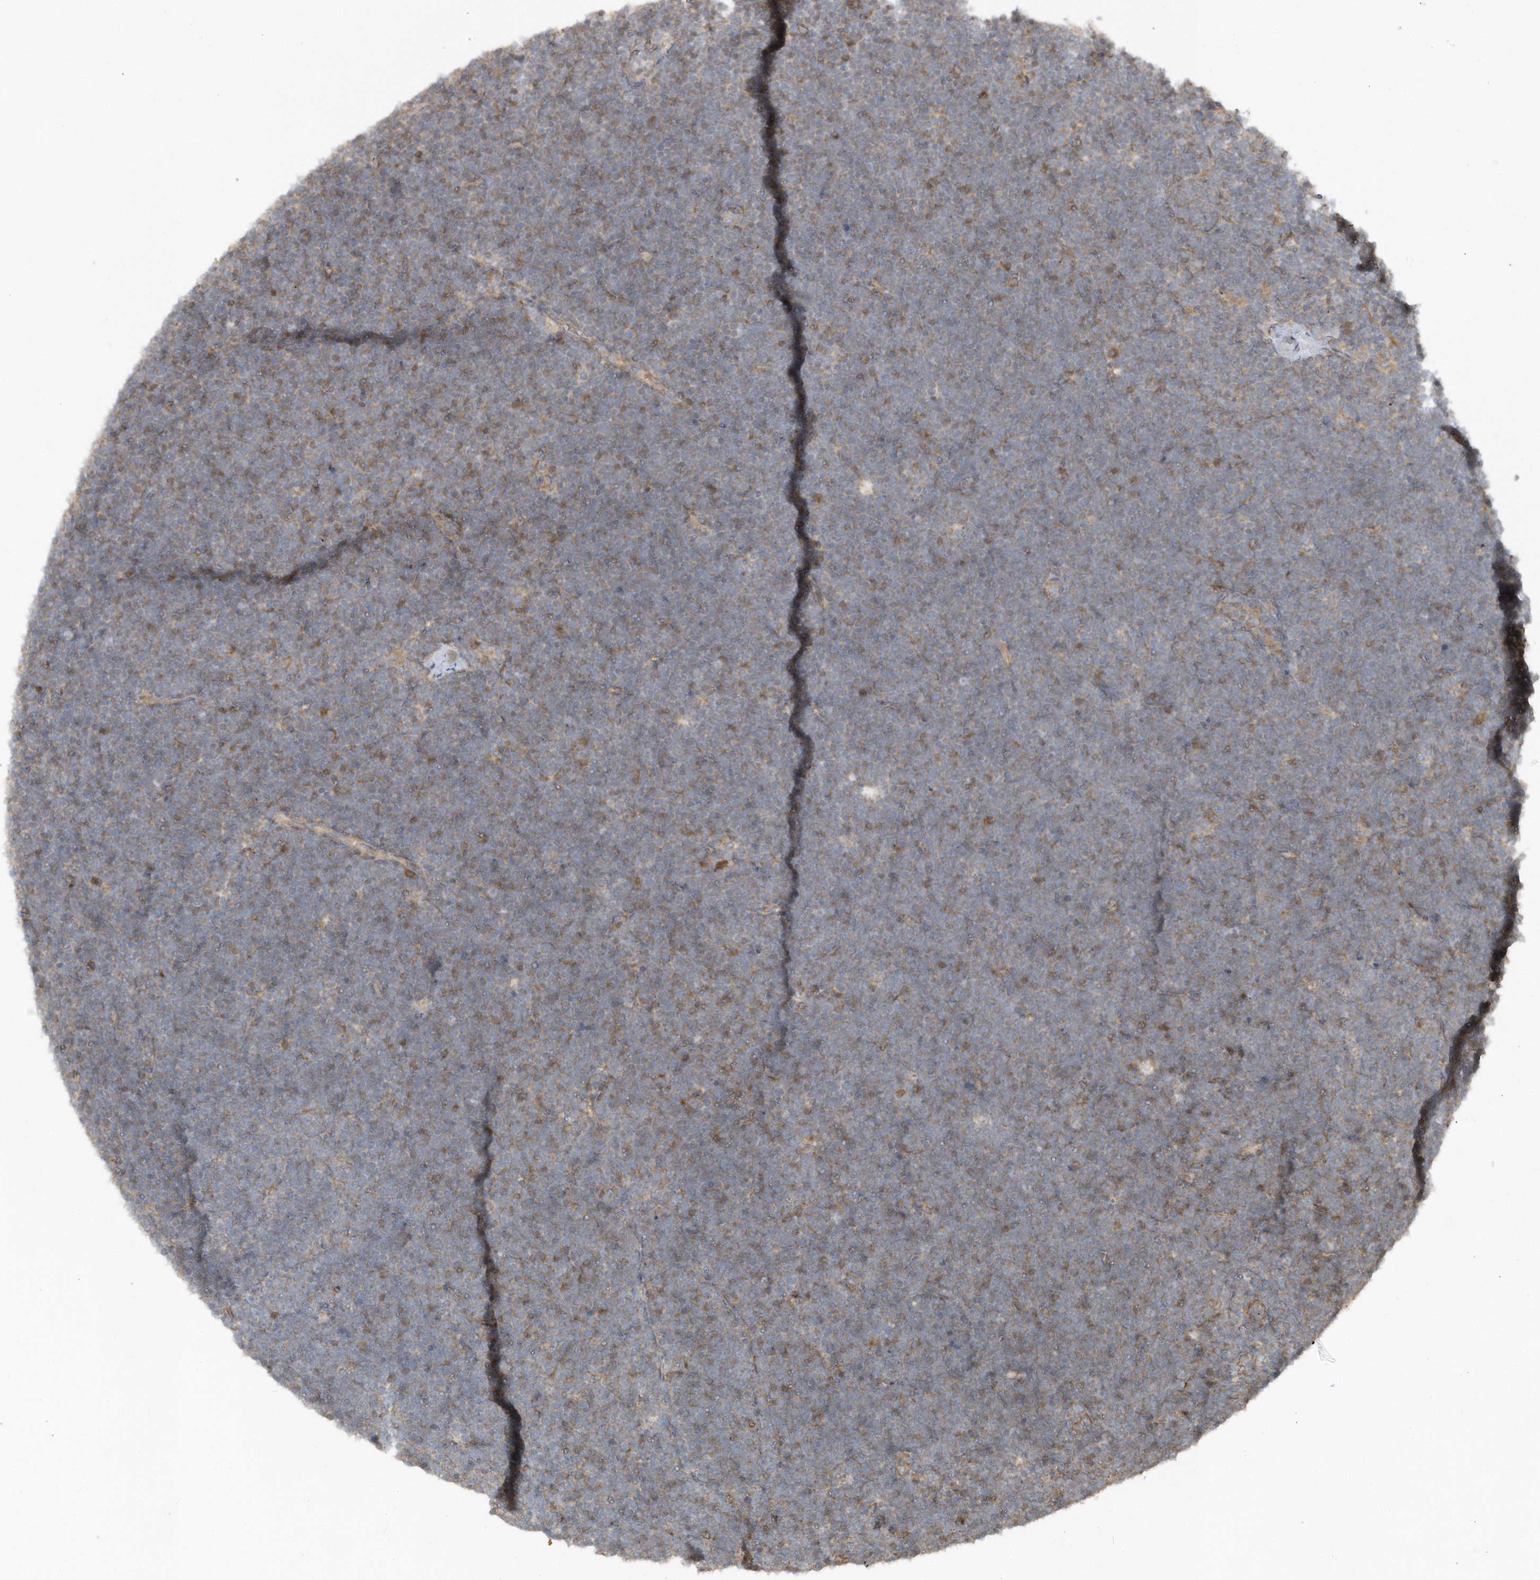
{"staining": {"intensity": "negative", "quantity": "none", "location": "none"}, "tissue": "lymphoma", "cell_type": "Tumor cells", "image_type": "cancer", "snomed": [{"axis": "morphology", "description": "Malignant lymphoma, non-Hodgkin's type, High grade"}, {"axis": "topography", "description": "Lymph node"}], "caption": "There is no significant expression in tumor cells of high-grade malignant lymphoma, non-Hodgkin's type.", "gene": "THG1L", "patient": {"sex": "male", "age": 13}}